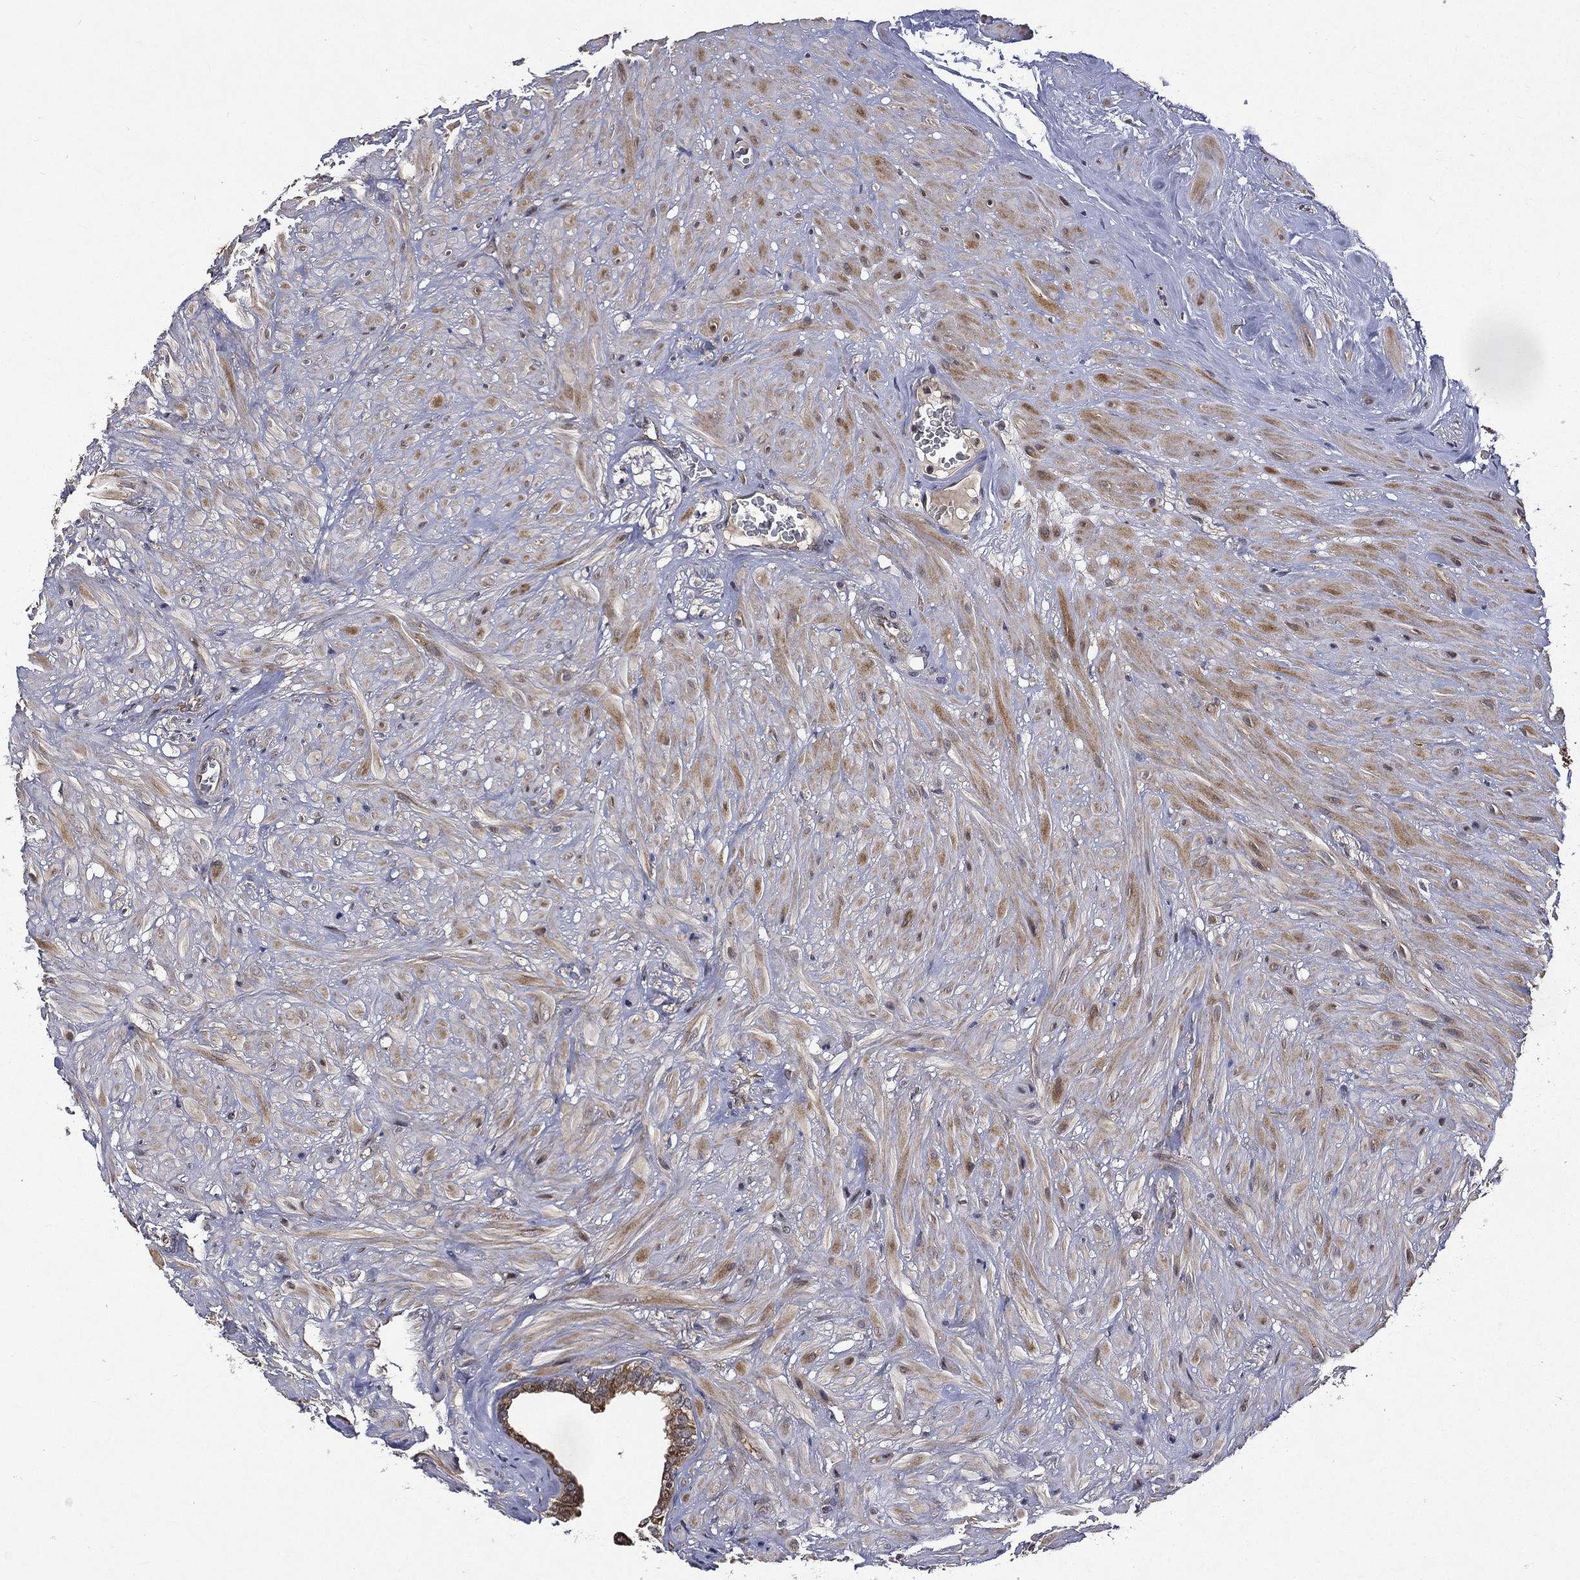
{"staining": {"intensity": "strong", "quantity": ">75%", "location": "cytoplasmic/membranous"}, "tissue": "seminal vesicle", "cell_type": "Glandular cells", "image_type": "normal", "snomed": [{"axis": "morphology", "description": "Normal tissue, NOS"}, {"axis": "topography", "description": "Seminal veicle"}], "caption": "This image displays immunohistochemistry staining of unremarkable seminal vesicle, with high strong cytoplasmic/membranous positivity in about >75% of glandular cells.", "gene": "RAB11FIP4", "patient": {"sex": "male", "age": 72}}